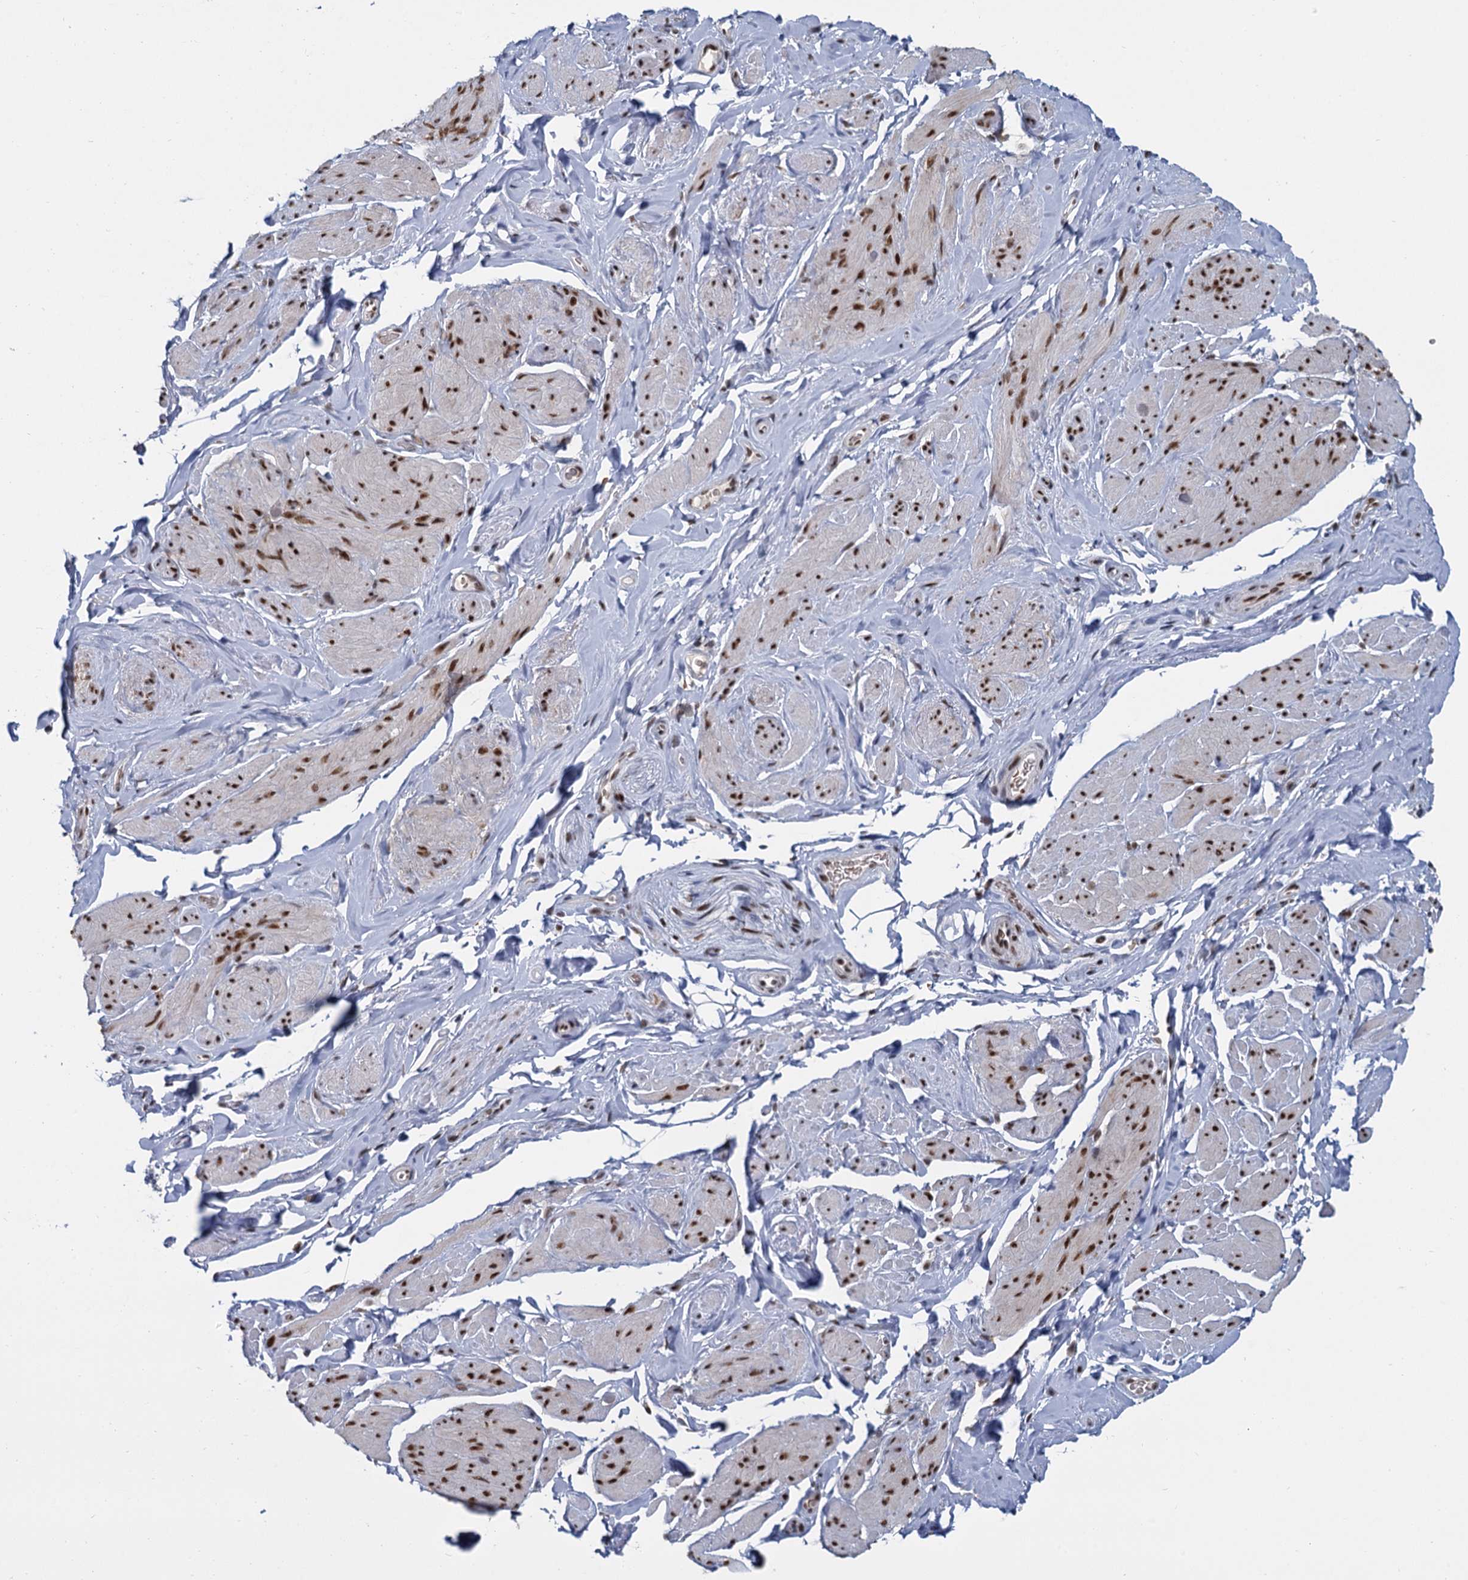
{"staining": {"intensity": "strong", "quantity": "<25%", "location": "nuclear"}, "tissue": "smooth muscle", "cell_type": "Smooth muscle cells", "image_type": "normal", "snomed": [{"axis": "morphology", "description": "Normal tissue, NOS"}, {"axis": "topography", "description": "Smooth muscle"}, {"axis": "topography", "description": "Peripheral nerve tissue"}], "caption": "Immunohistochemical staining of unremarkable human smooth muscle displays strong nuclear protein positivity in about <25% of smooth muscle cells.", "gene": "RPRD1A", "patient": {"sex": "male", "age": 69}}